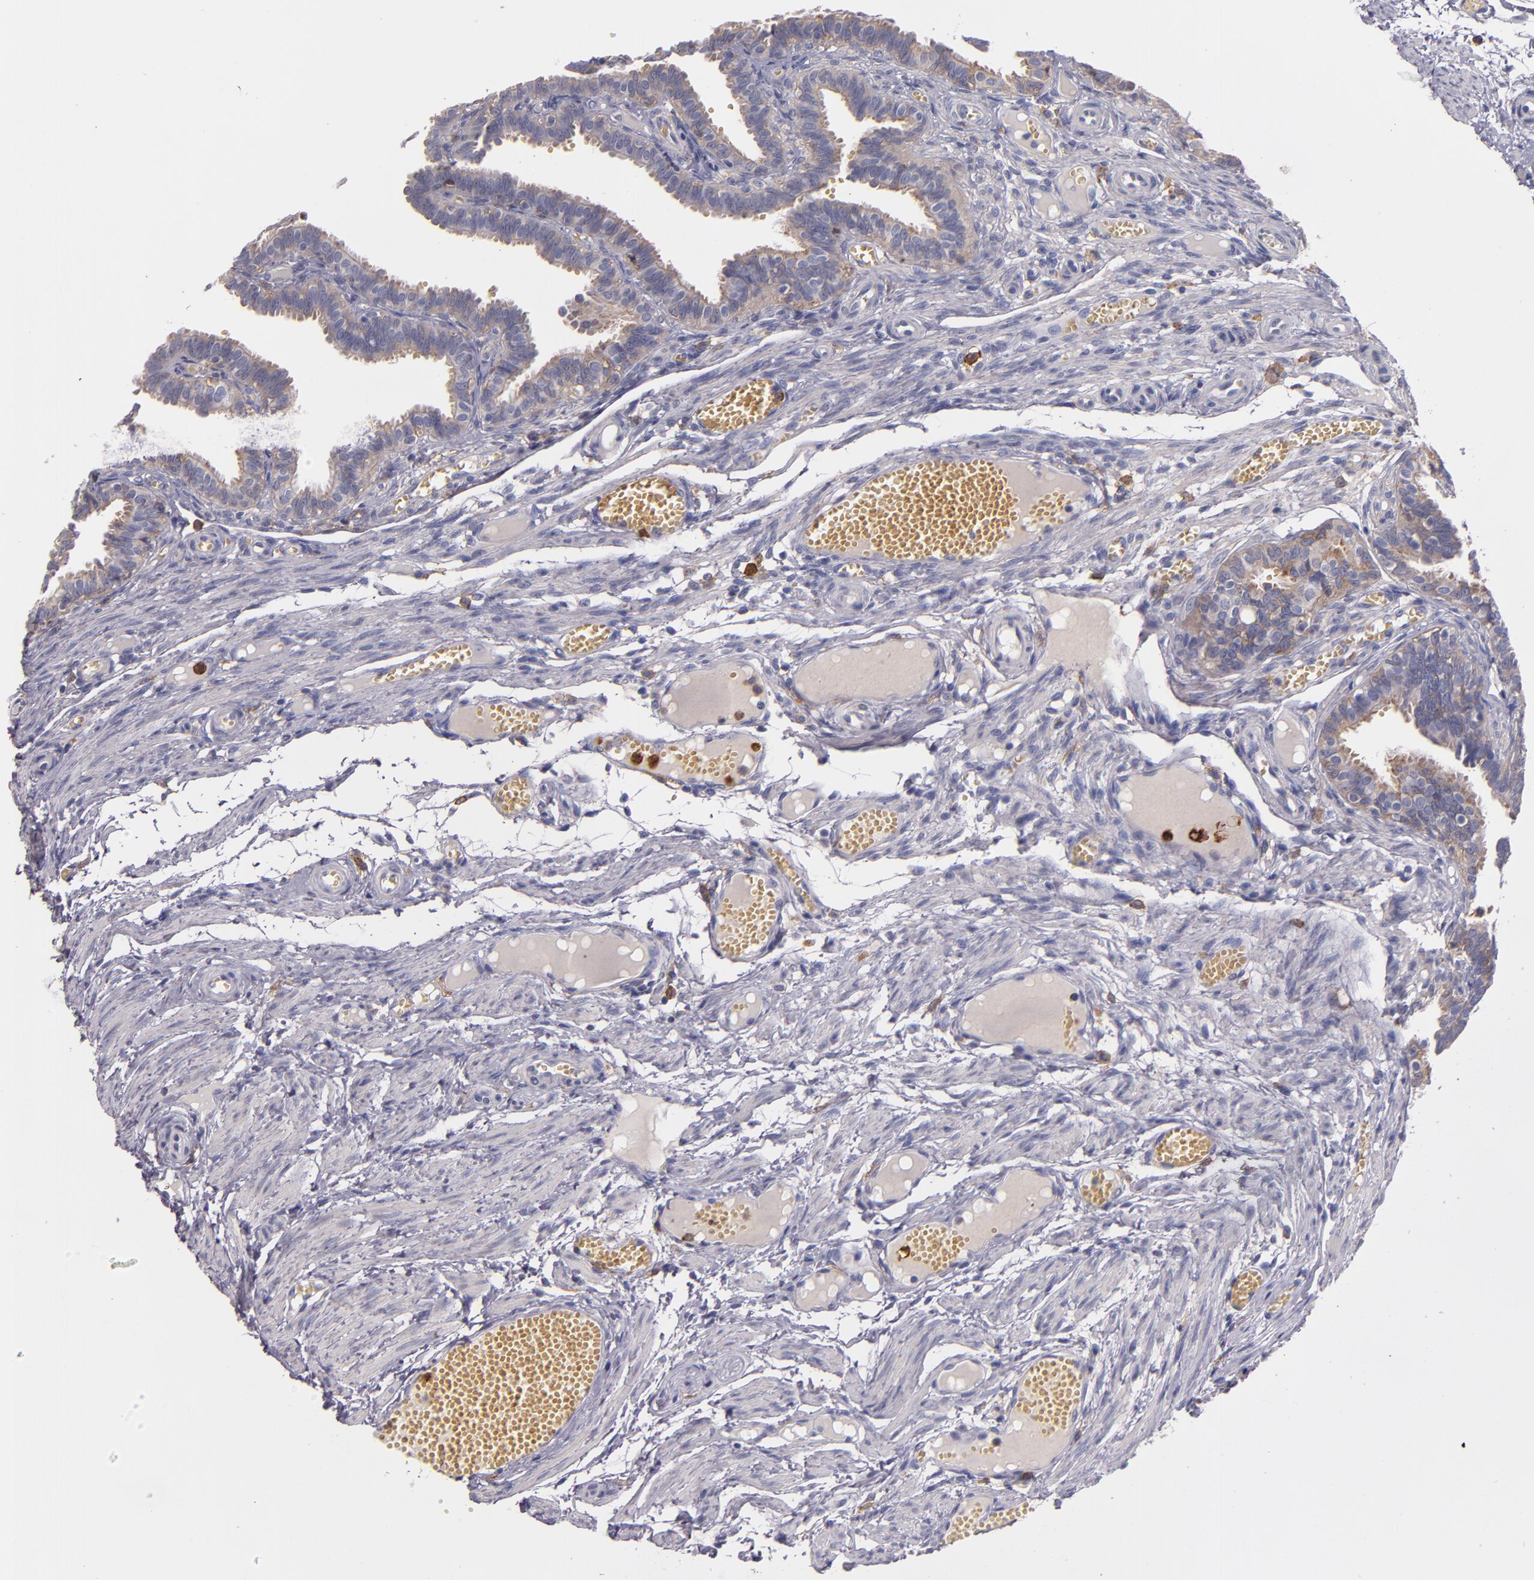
{"staining": {"intensity": "weak", "quantity": "25%-75%", "location": "cytoplasmic/membranous"}, "tissue": "fallopian tube", "cell_type": "Glandular cells", "image_type": "normal", "snomed": [{"axis": "morphology", "description": "Normal tissue, NOS"}, {"axis": "topography", "description": "Fallopian tube"}], "caption": "DAB immunohistochemical staining of normal fallopian tube exhibits weak cytoplasmic/membranous protein positivity in approximately 25%-75% of glandular cells.", "gene": "C5AR1", "patient": {"sex": "female", "age": 29}}